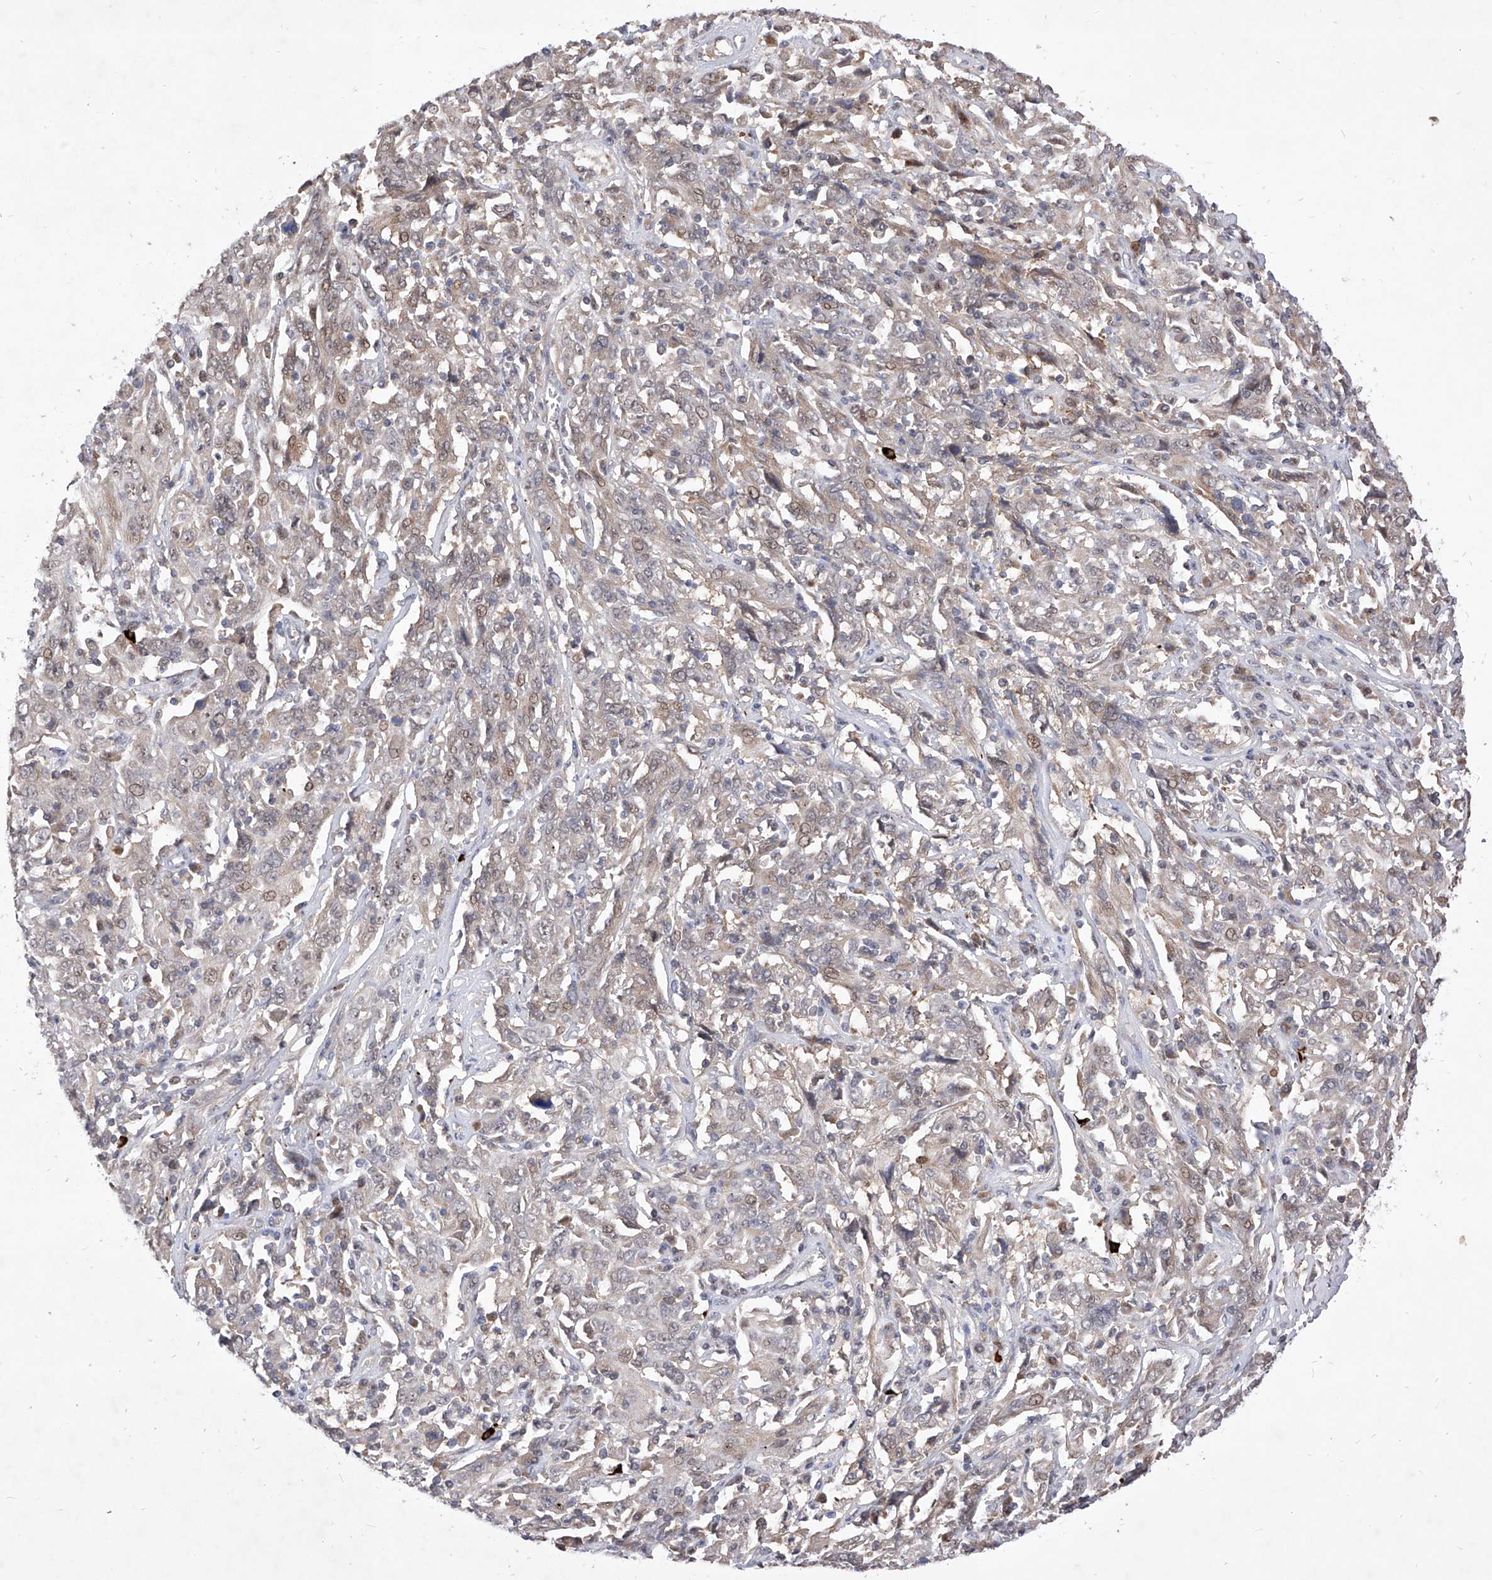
{"staining": {"intensity": "negative", "quantity": "none", "location": "none"}, "tissue": "cervical cancer", "cell_type": "Tumor cells", "image_type": "cancer", "snomed": [{"axis": "morphology", "description": "Squamous cell carcinoma, NOS"}, {"axis": "topography", "description": "Cervix"}], "caption": "Immunohistochemistry (IHC) photomicrograph of neoplastic tissue: cervical cancer stained with DAB (3,3'-diaminobenzidine) shows no significant protein positivity in tumor cells. (Brightfield microscopy of DAB immunohistochemistry (IHC) at high magnification).", "gene": "LGR4", "patient": {"sex": "female", "age": 46}}